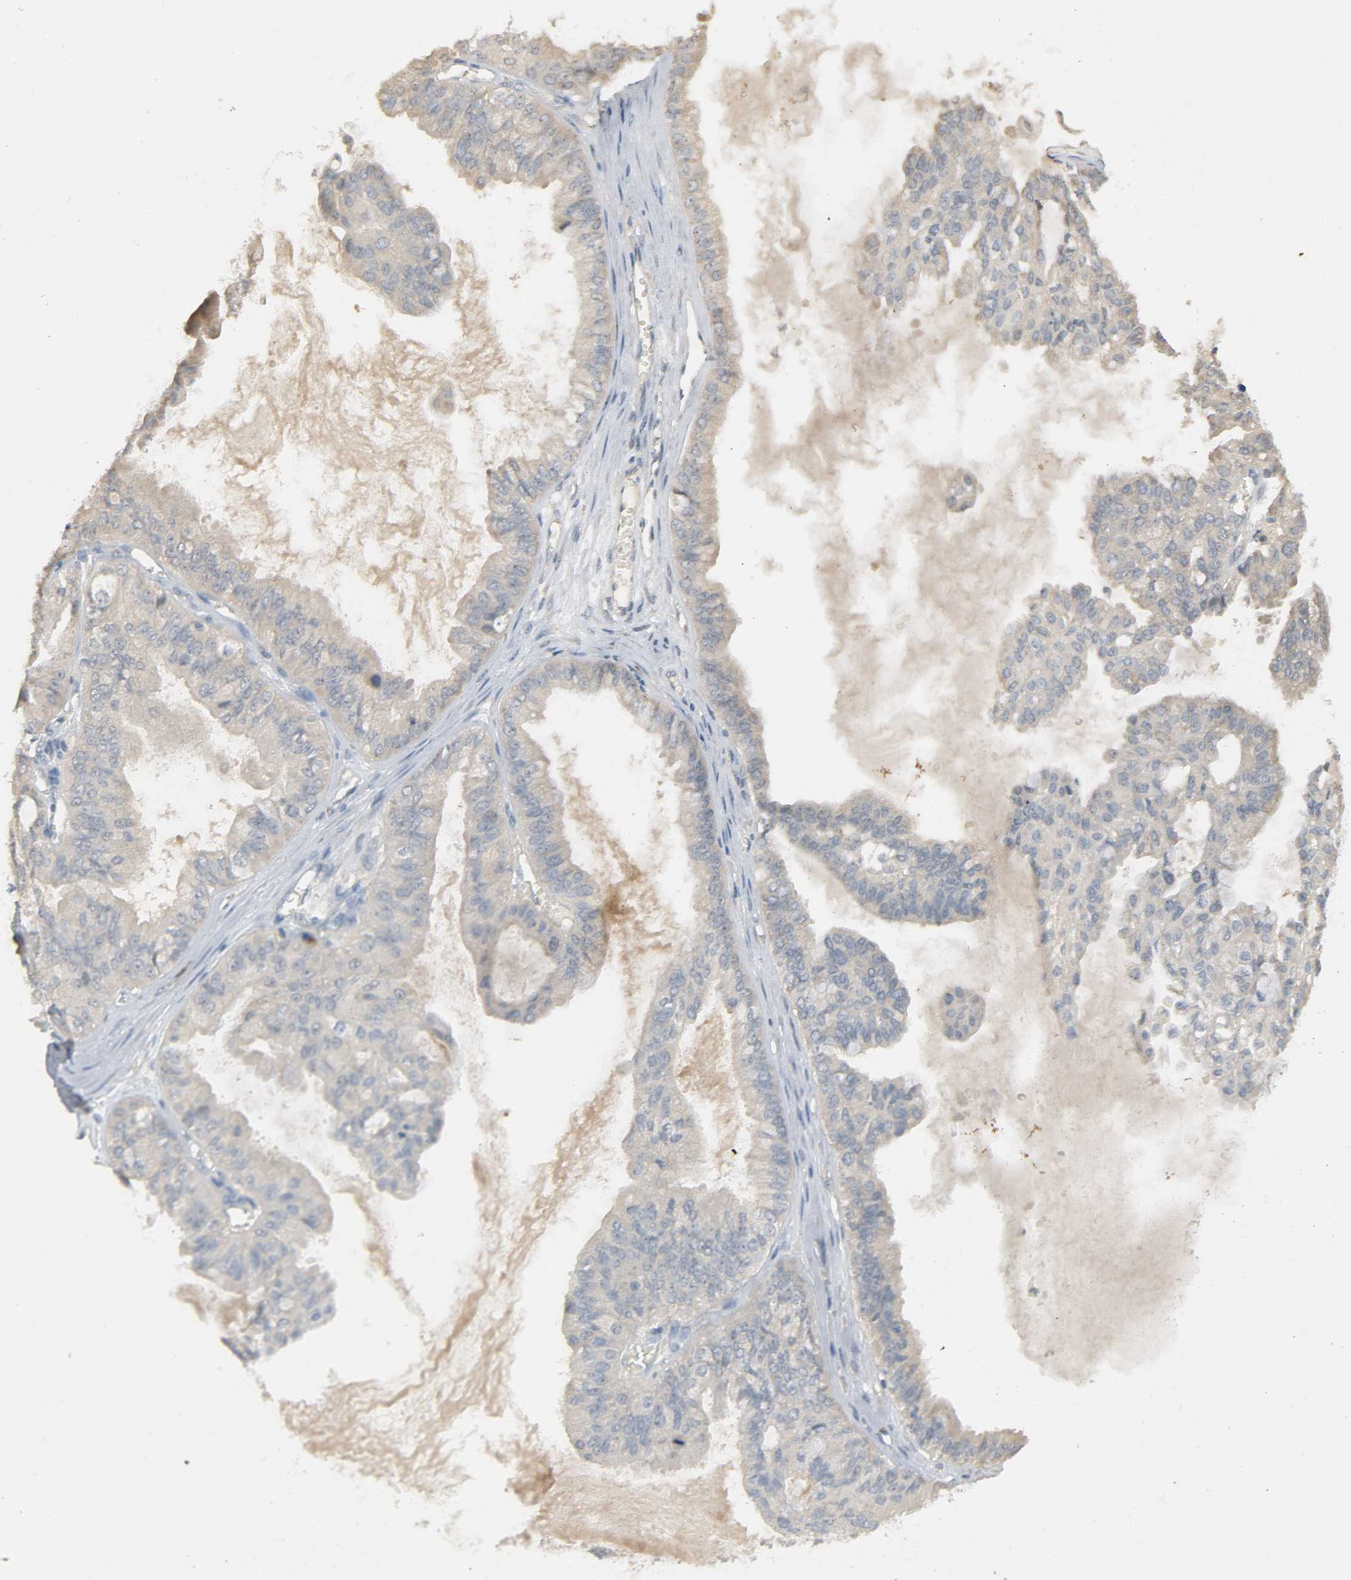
{"staining": {"intensity": "weak", "quantity": ">75%", "location": "cytoplasmic/membranous"}, "tissue": "ovarian cancer", "cell_type": "Tumor cells", "image_type": "cancer", "snomed": [{"axis": "morphology", "description": "Carcinoma, NOS"}, {"axis": "morphology", "description": "Carcinoma, endometroid"}, {"axis": "topography", "description": "Ovary"}], "caption": "Carcinoma (ovarian) stained for a protein (brown) shows weak cytoplasmic/membranous positive staining in about >75% of tumor cells.", "gene": "CD4", "patient": {"sex": "female", "age": 50}}